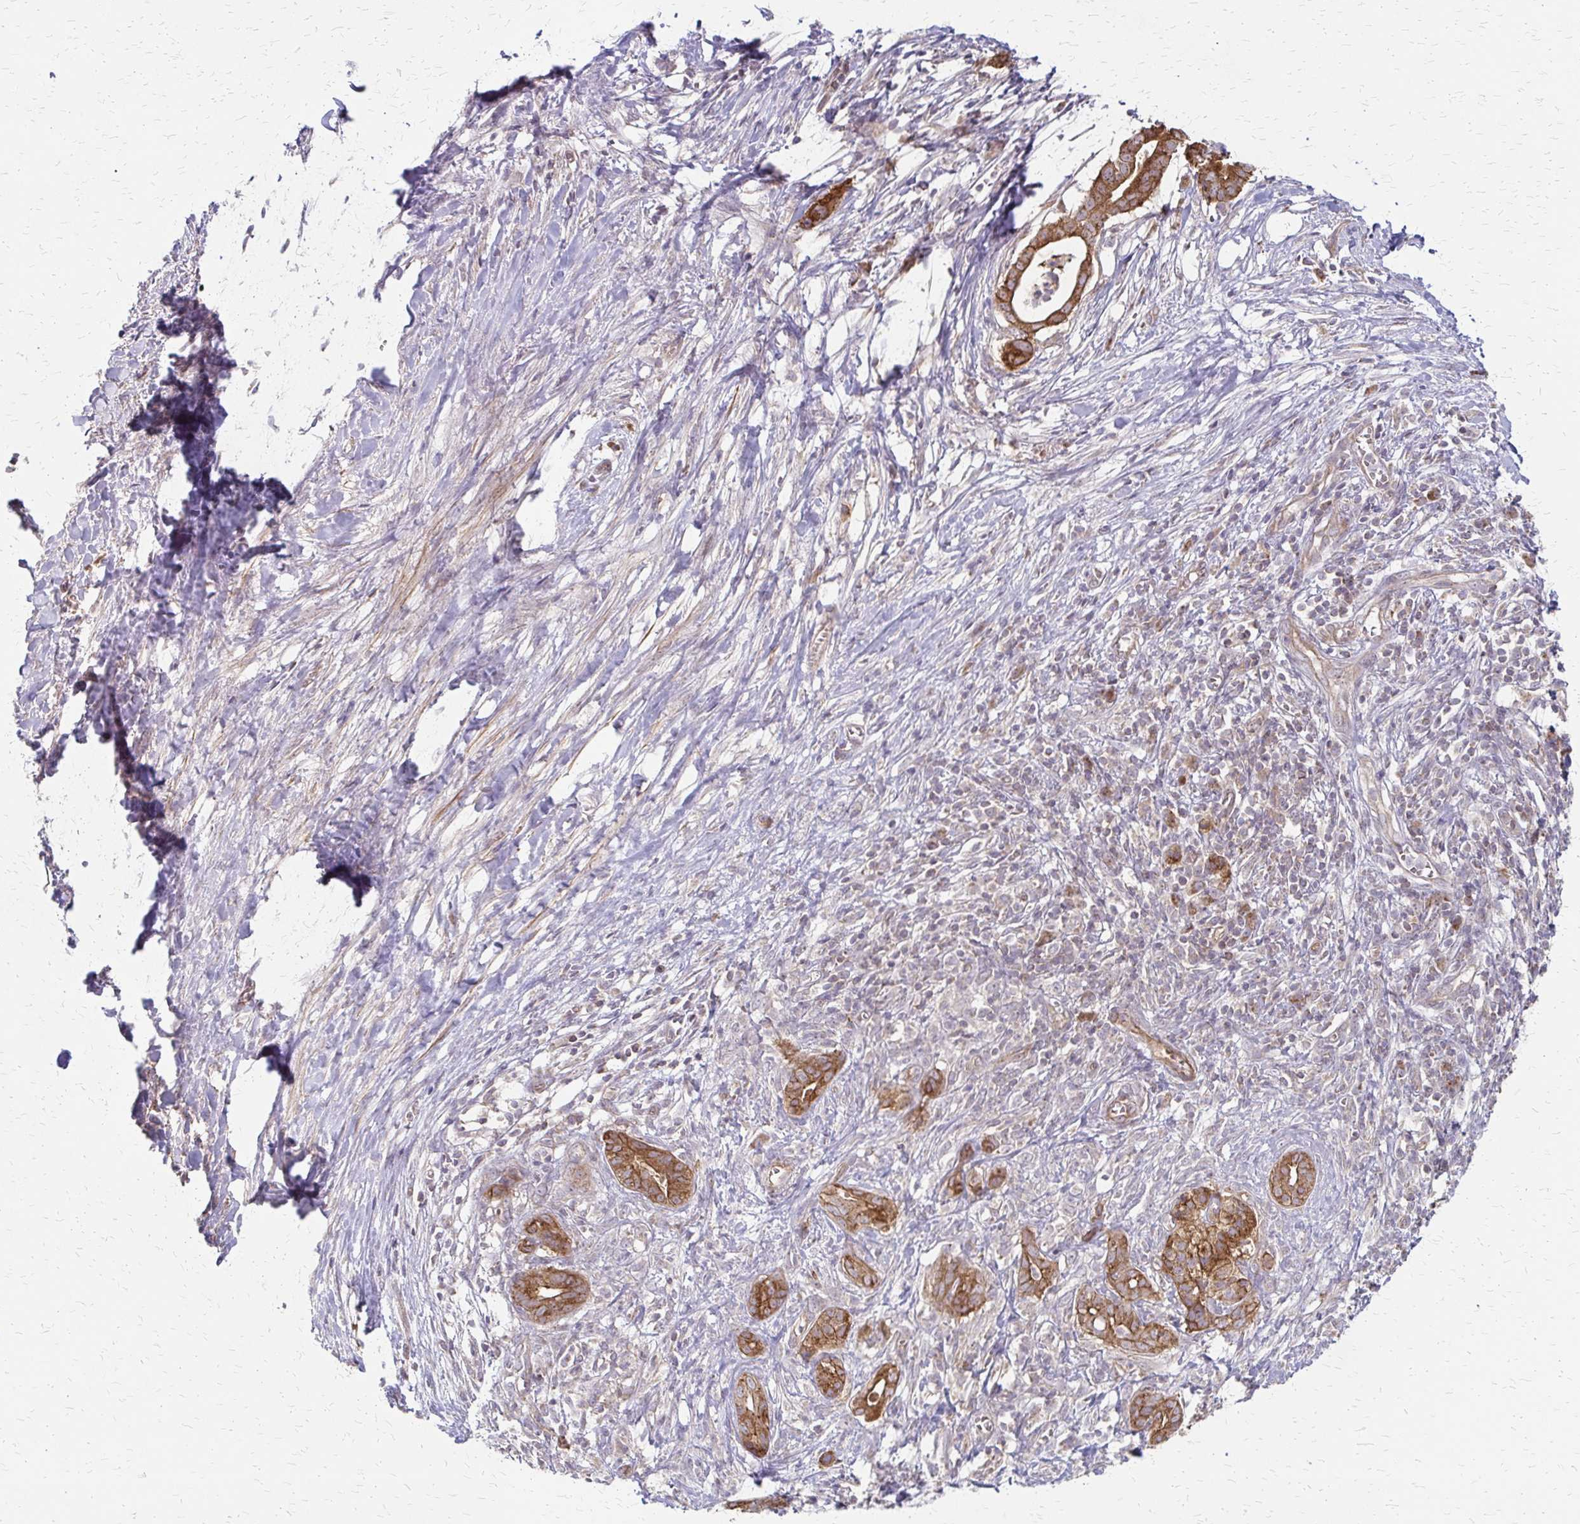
{"staining": {"intensity": "moderate", "quantity": ">75%", "location": "cytoplasmic/membranous"}, "tissue": "pancreatic cancer", "cell_type": "Tumor cells", "image_type": "cancer", "snomed": [{"axis": "morphology", "description": "Adenocarcinoma, NOS"}, {"axis": "topography", "description": "Pancreas"}], "caption": "Protein expression analysis of human pancreatic cancer (adenocarcinoma) reveals moderate cytoplasmic/membranous expression in about >75% of tumor cells.", "gene": "ZNF383", "patient": {"sex": "male", "age": 61}}